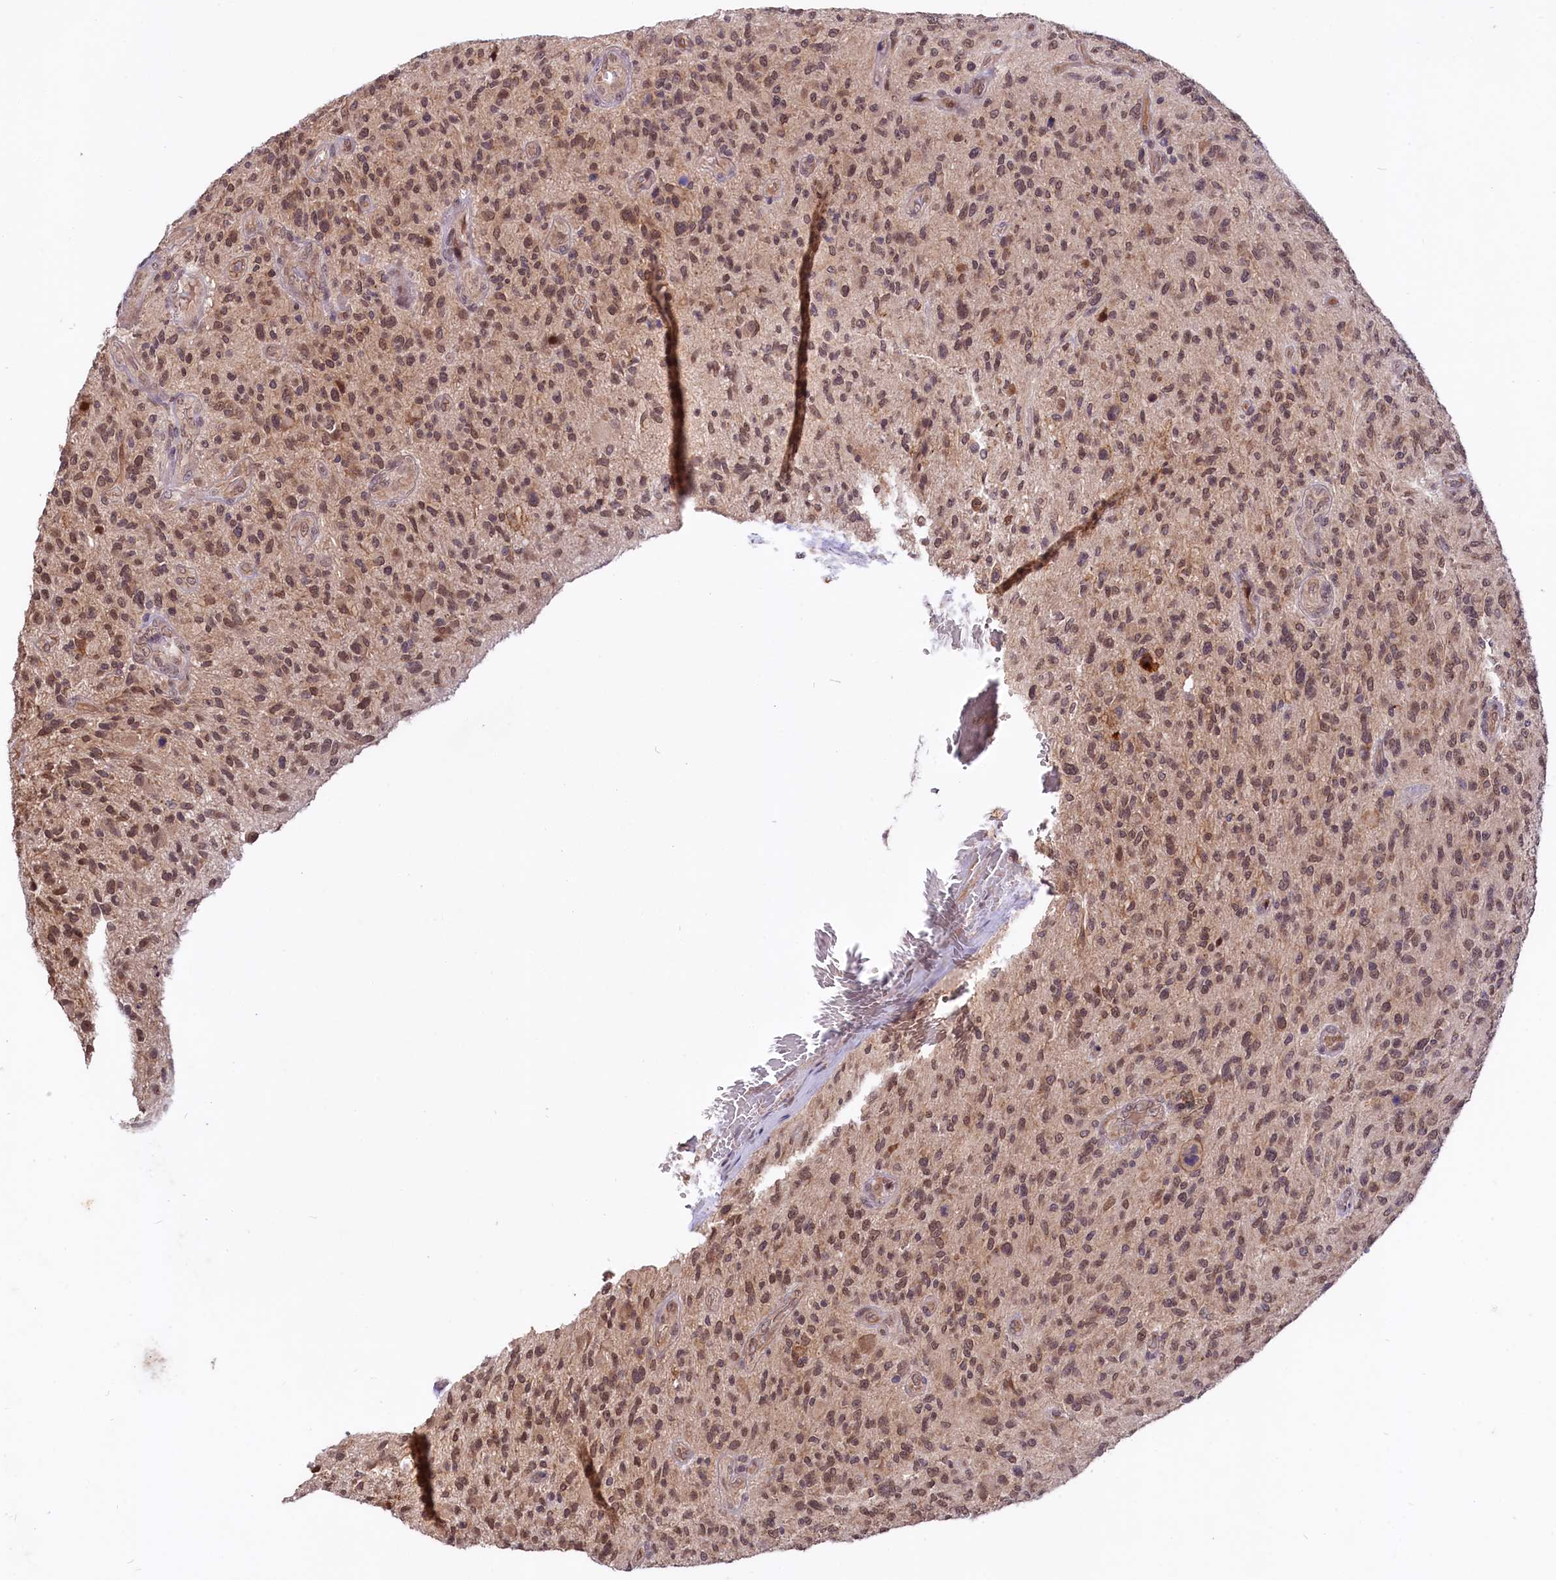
{"staining": {"intensity": "moderate", "quantity": ">75%", "location": "nuclear"}, "tissue": "glioma", "cell_type": "Tumor cells", "image_type": "cancer", "snomed": [{"axis": "morphology", "description": "Glioma, malignant, High grade"}, {"axis": "topography", "description": "Brain"}], "caption": "Immunohistochemical staining of glioma demonstrates medium levels of moderate nuclear staining in about >75% of tumor cells. (Brightfield microscopy of DAB IHC at high magnification).", "gene": "UBE3A", "patient": {"sex": "male", "age": 47}}